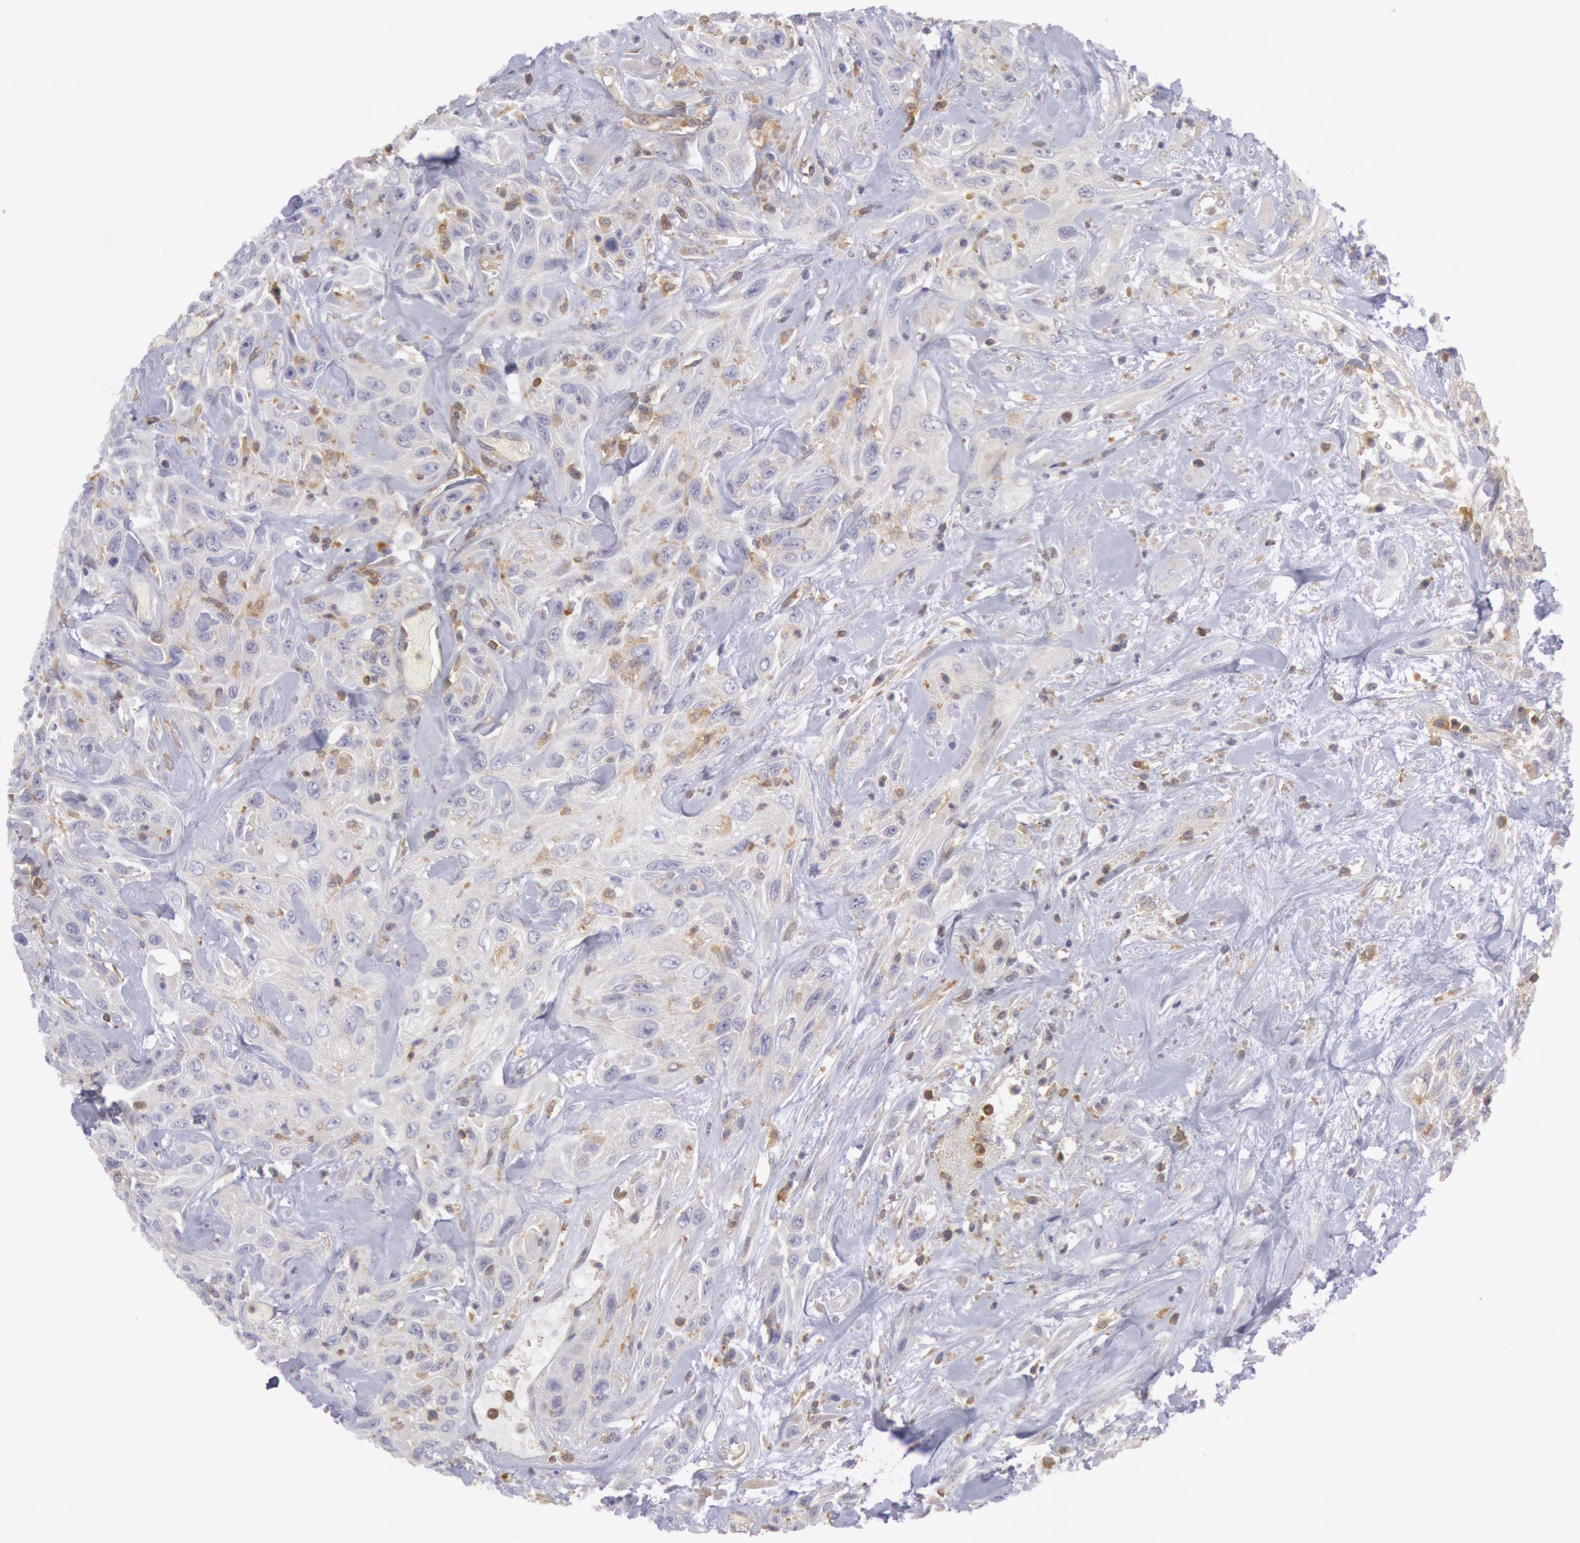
{"staining": {"intensity": "negative", "quantity": "none", "location": "none"}, "tissue": "urothelial cancer", "cell_type": "Tumor cells", "image_type": "cancer", "snomed": [{"axis": "morphology", "description": "Urothelial carcinoma, High grade"}, {"axis": "topography", "description": "Urinary bladder"}], "caption": "Human urothelial carcinoma (high-grade) stained for a protein using immunohistochemistry reveals no expression in tumor cells.", "gene": "IKBKB", "patient": {"sex": "female", "age": 84}}